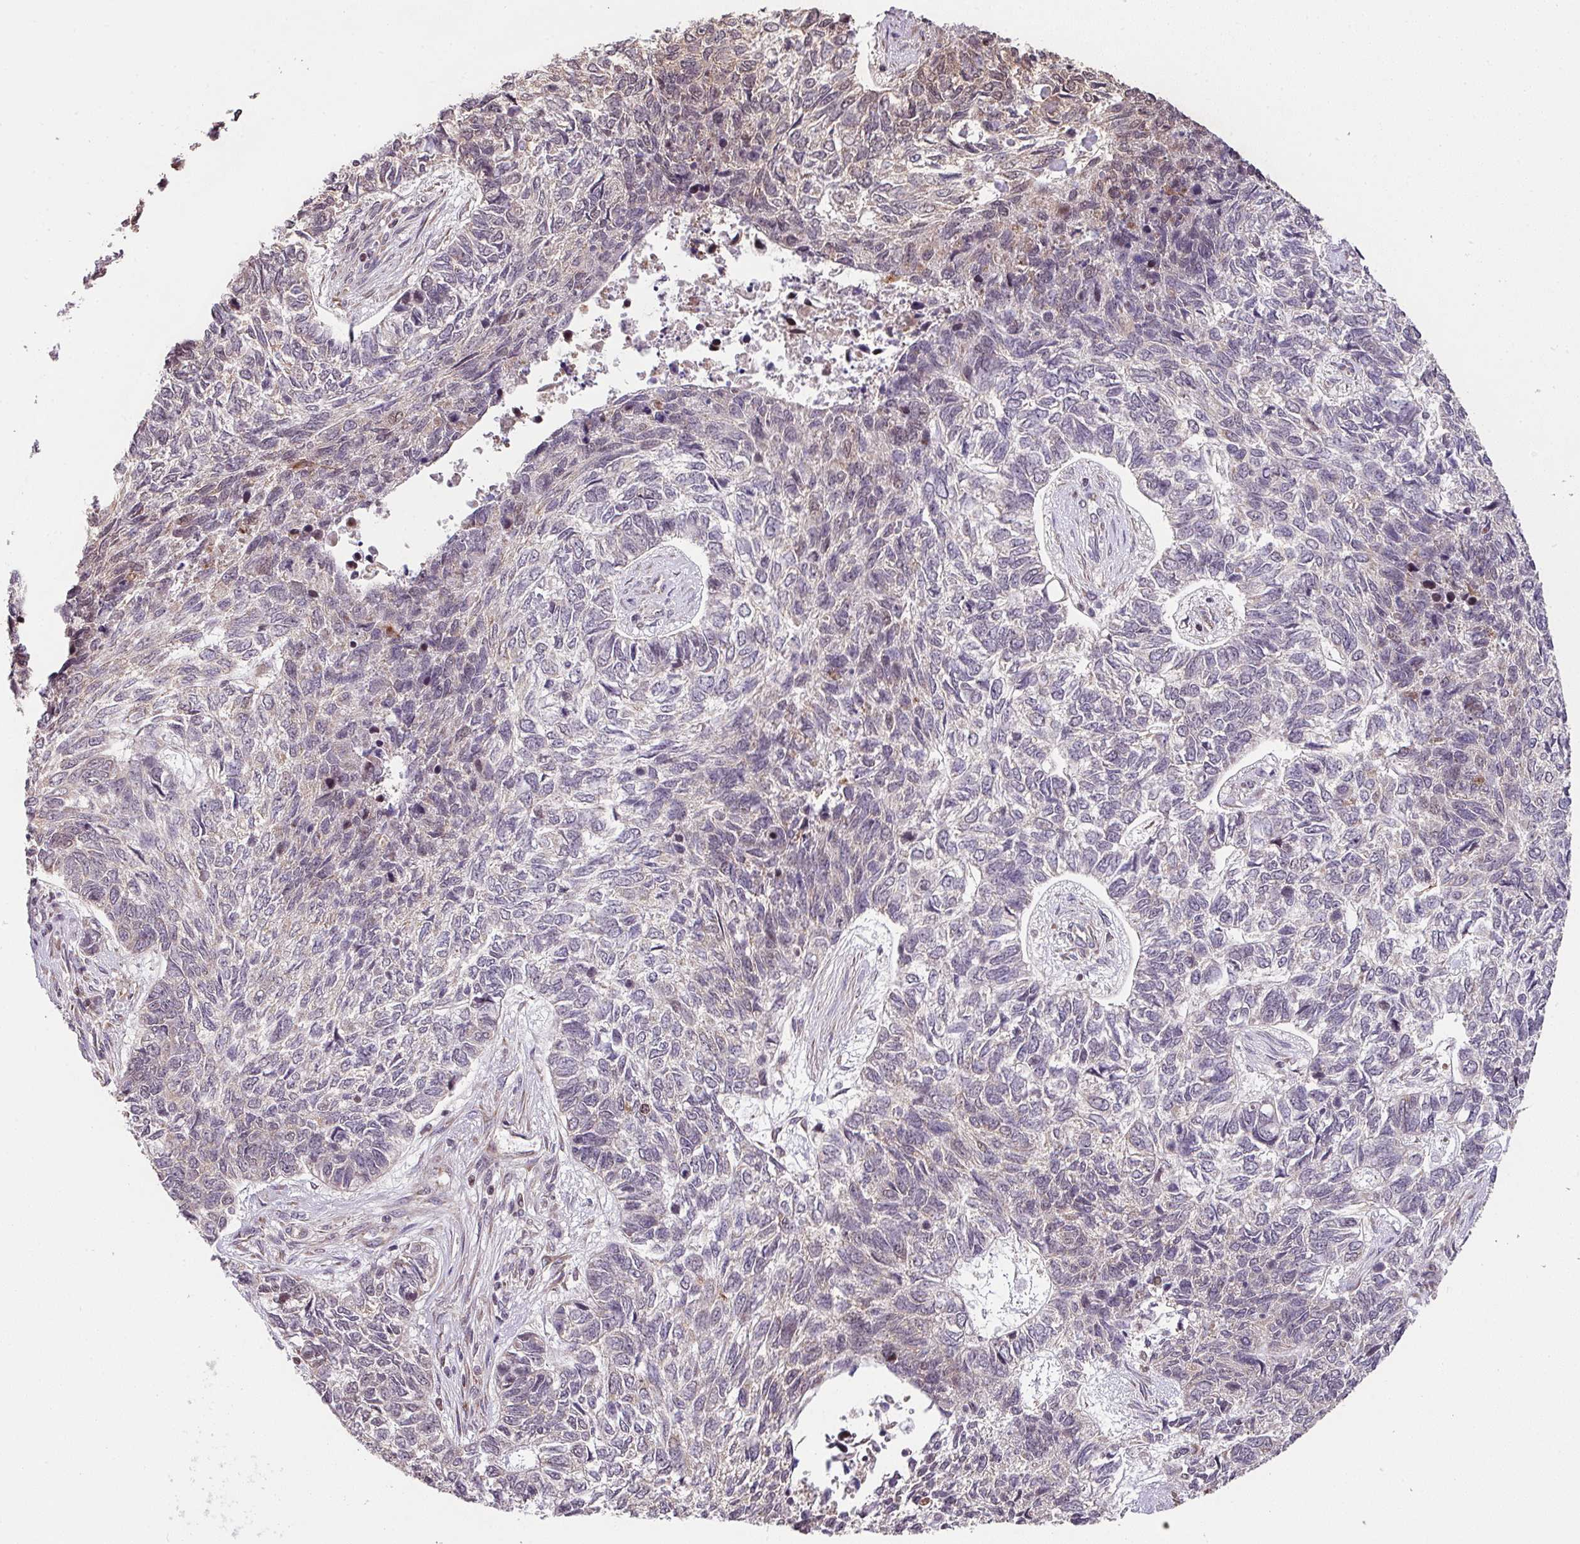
{"staining": {"intensity": "moderate", "quantity": "25%-75%", "location": "nuclear"}, "tissue": "skin cancer", "cell_type": "Tumor cells", "image_type": "cancer", "snomed": [{"axis": "morphology", "description": "Basal cell carcinoma"}, {"axis": "topography", "description": "Skin"}], "caption": "Skin cancer stained with a protein marker exhibits moderate staining in tumor cells.", "gene": "PLK1", "patient": {"sex": "female", "age": 65}}